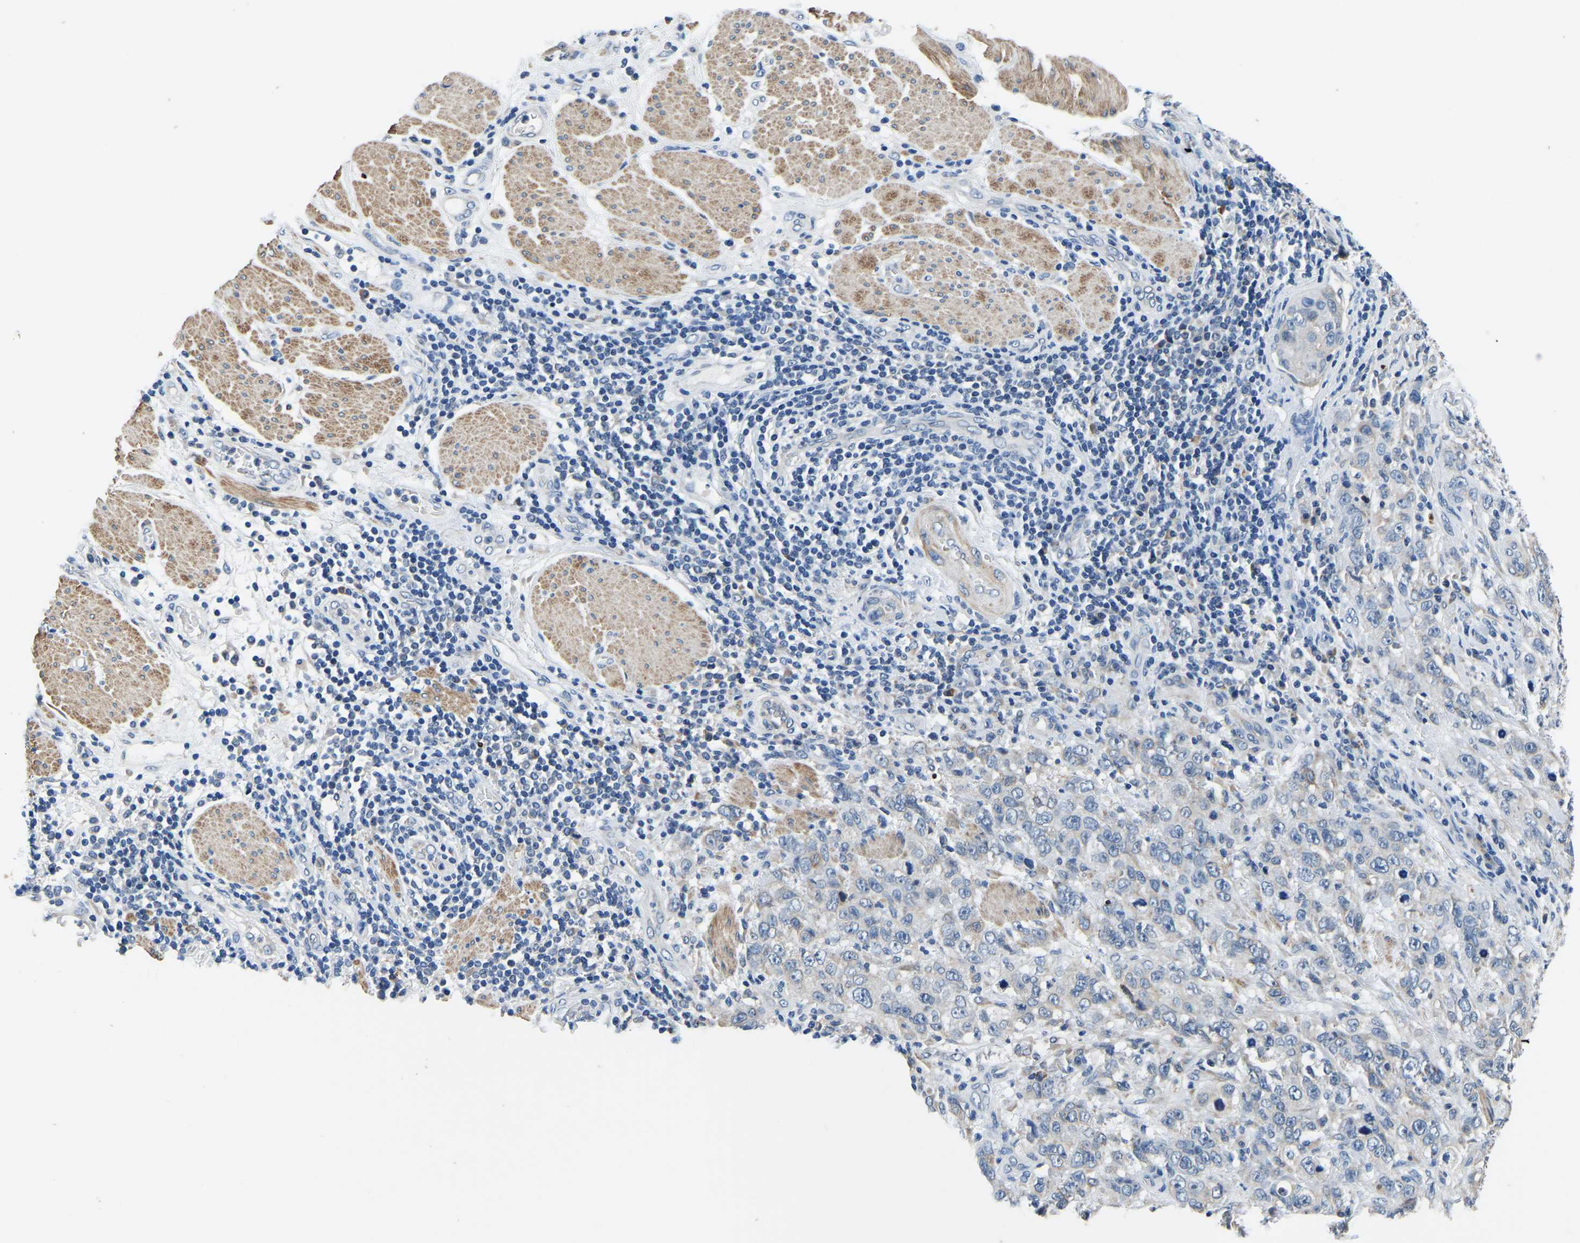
{"staining": {"intensity": "negative", "quantity": "none", "location": "none"}, "tissue": "stomach cancer", "cell_type": "Tumor cells", "image_type": "cancer", "snomed": [{"axis": "morphology", "description": "Adenocarcinoma, NOS"}, {"axis": "topography", "description": "Stomach"}], "caption": "High magnification brightfield microscopy of stomach cancer stained with DAB (3,3'-diaminobenzidine) (brown) and counterstained with hematoxylin (blue): tumor cells show no significant expression. Brightfield microscopy of IHC stained with DAB (3,3'-diaminobenzidine) (brown) and hematoxylin (blue), captured at high magnification.", "gene": "LIAS", "patient": {"sex": "male", "age": 48}}